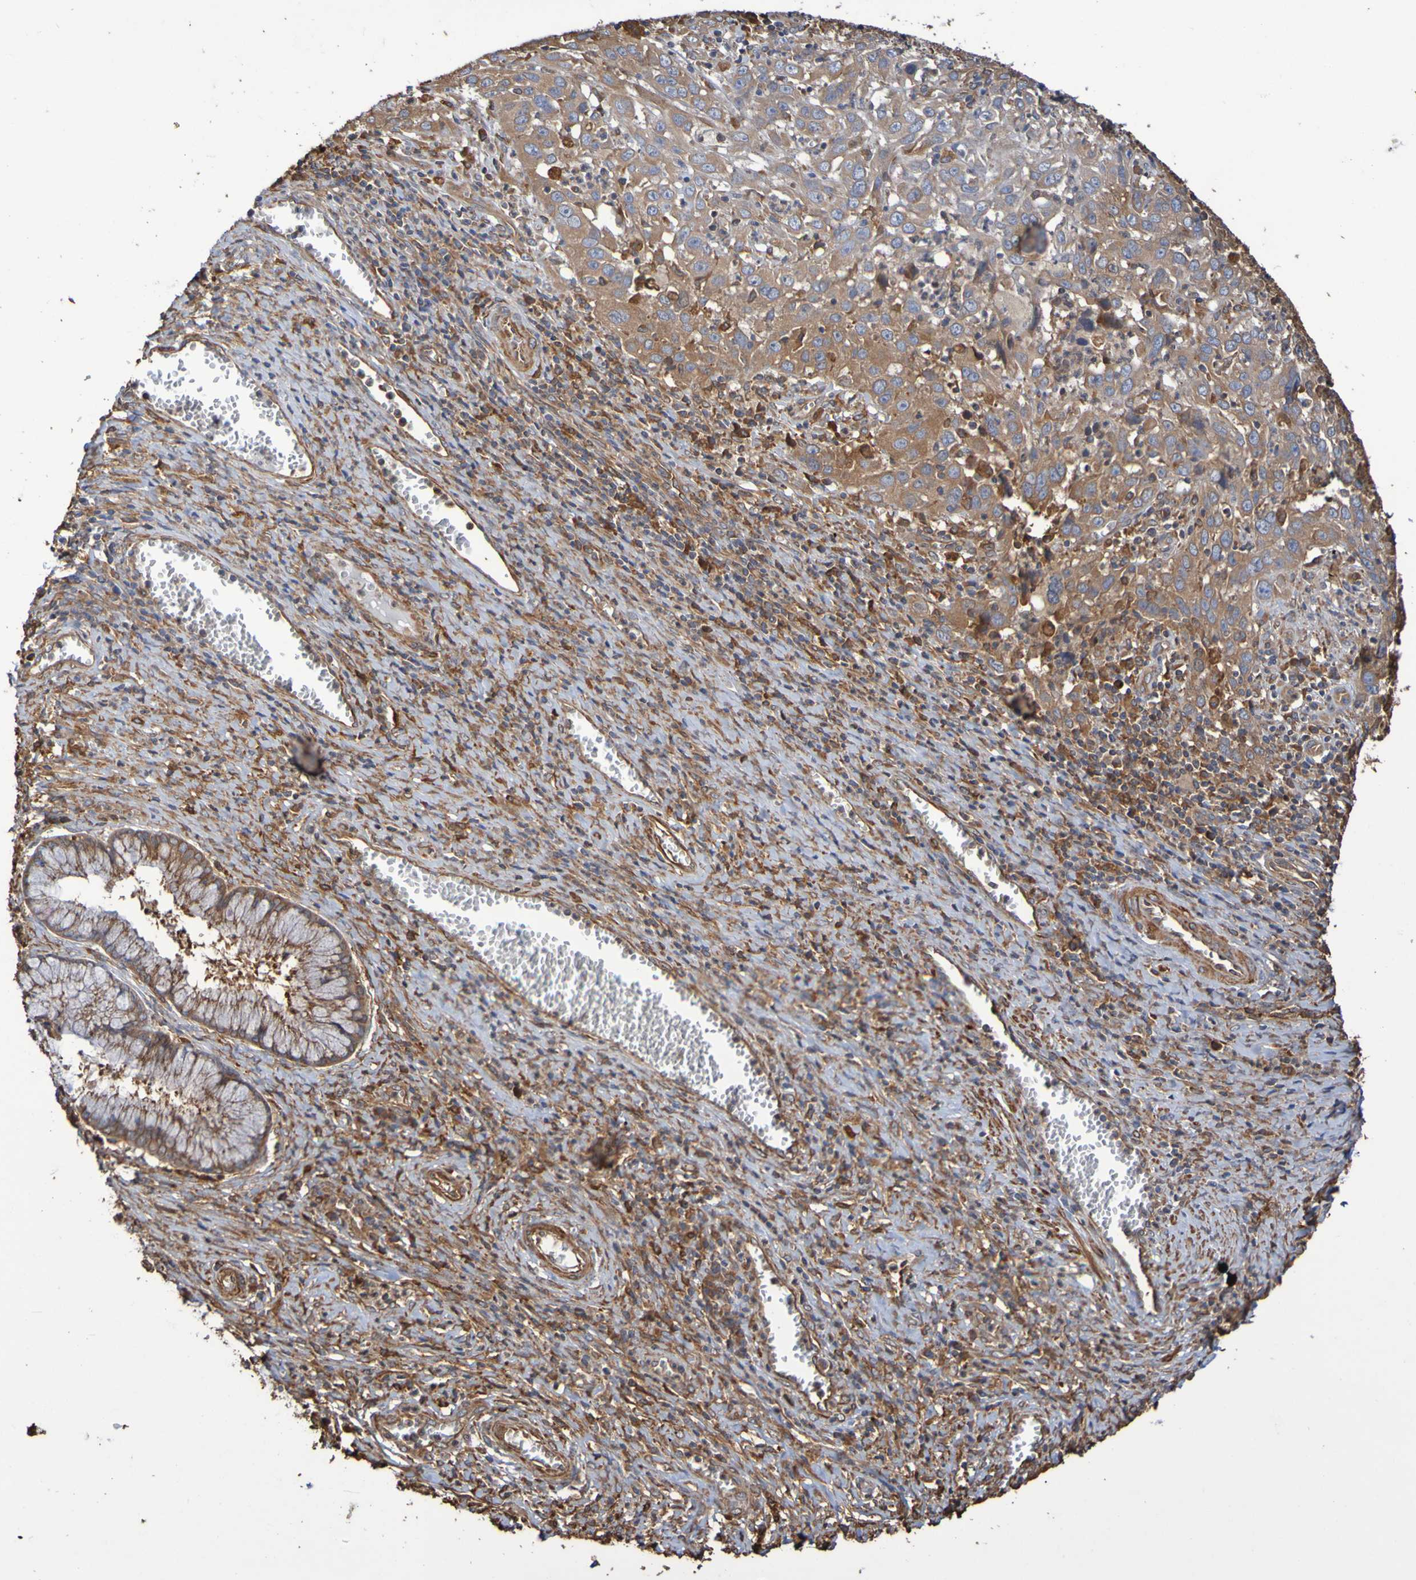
{"staining": {"intensity": "weak", "quantity": ">75%", "location": "cytoplasmic/membranous"}, "tissue": "cervical cancer", "cell_type": "Tumor cells", "image_type": "cancer", "snomed": [{"axis": "morphology", "description": "Squamous cell carcinoma, NOS"}, {"axis": "topography", "description": "Cervix"}], "caption": "Protein staining of squamous cell carcinoma (cervical) tissue displays weak cytoplasmic/membranous expression in approximately >75% of tumor cells. (DAB = brown stain, brightfield microscopy at high magnification).", "gene": "RAB11A", "patient": {"sex": "female", "age": 32}}